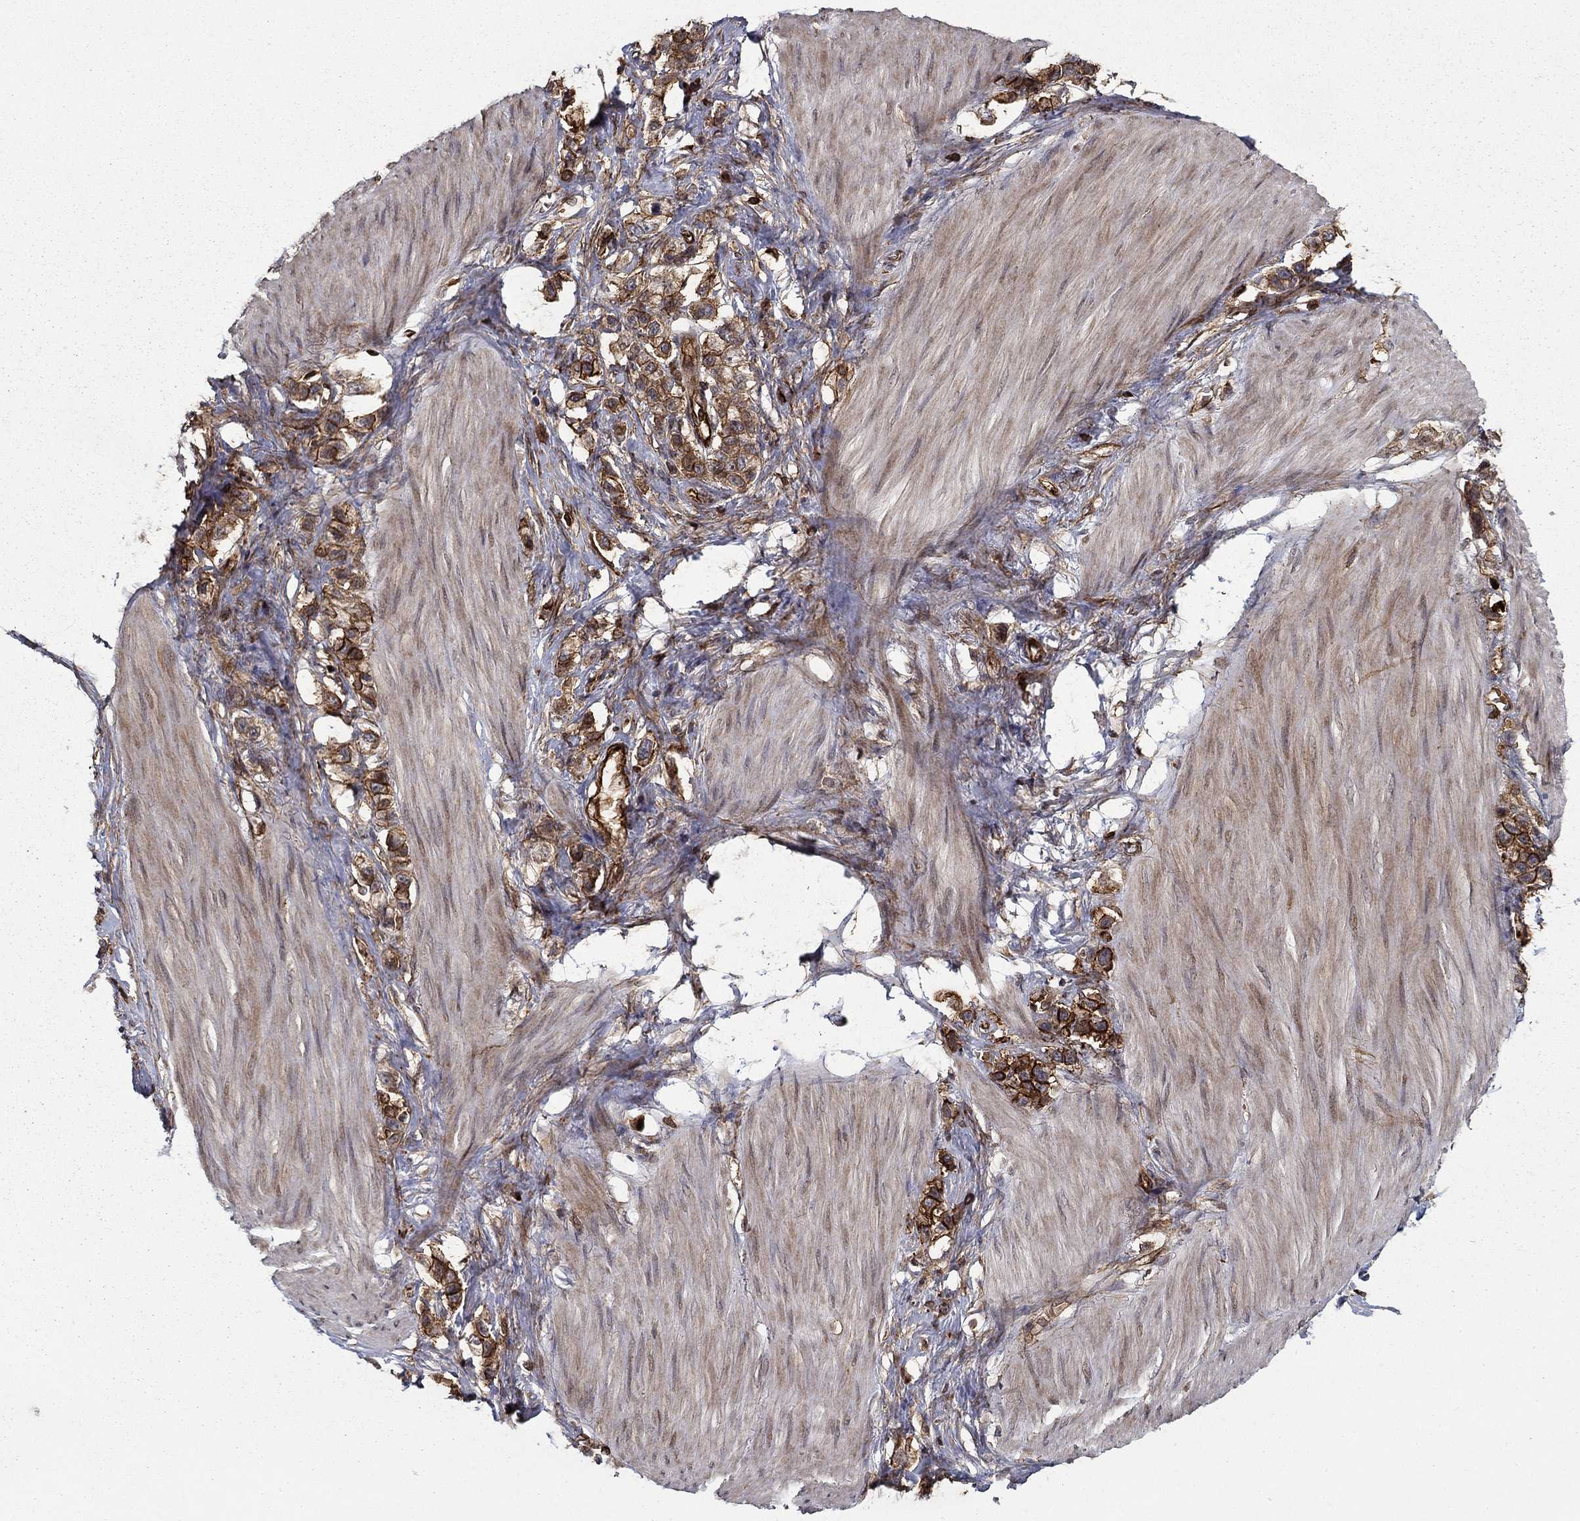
{"staining": {"intensity": "strong", "quantity": "25%-75%", "location": "cytoplasmic/membranous"}, "tissue": "stomach cancer", "cell_type": "Tumor cells", "image_type": "cancer", "snomed": [{"axis": "morphology", "description": "Normal tissue, NOS"}, {"axis": "morphology", "description": "Adenocarcinoma, NOS"}, {"axis": "morphology", "description": "Adenocarcinoma, High grade"}, {"axis": "topography", "description": "Stomach, upper"}, {"axis": "topography", "description": "Stomach"}], "caption": "Human adenocarcinoma (stomach) stained for a protein (brown) reveals strong cytoplasmic/membranous positive positivity in about 25%-75% of tumor cells.", "gene": "ADM", "patient": {"sex": "female", "age": 65}}